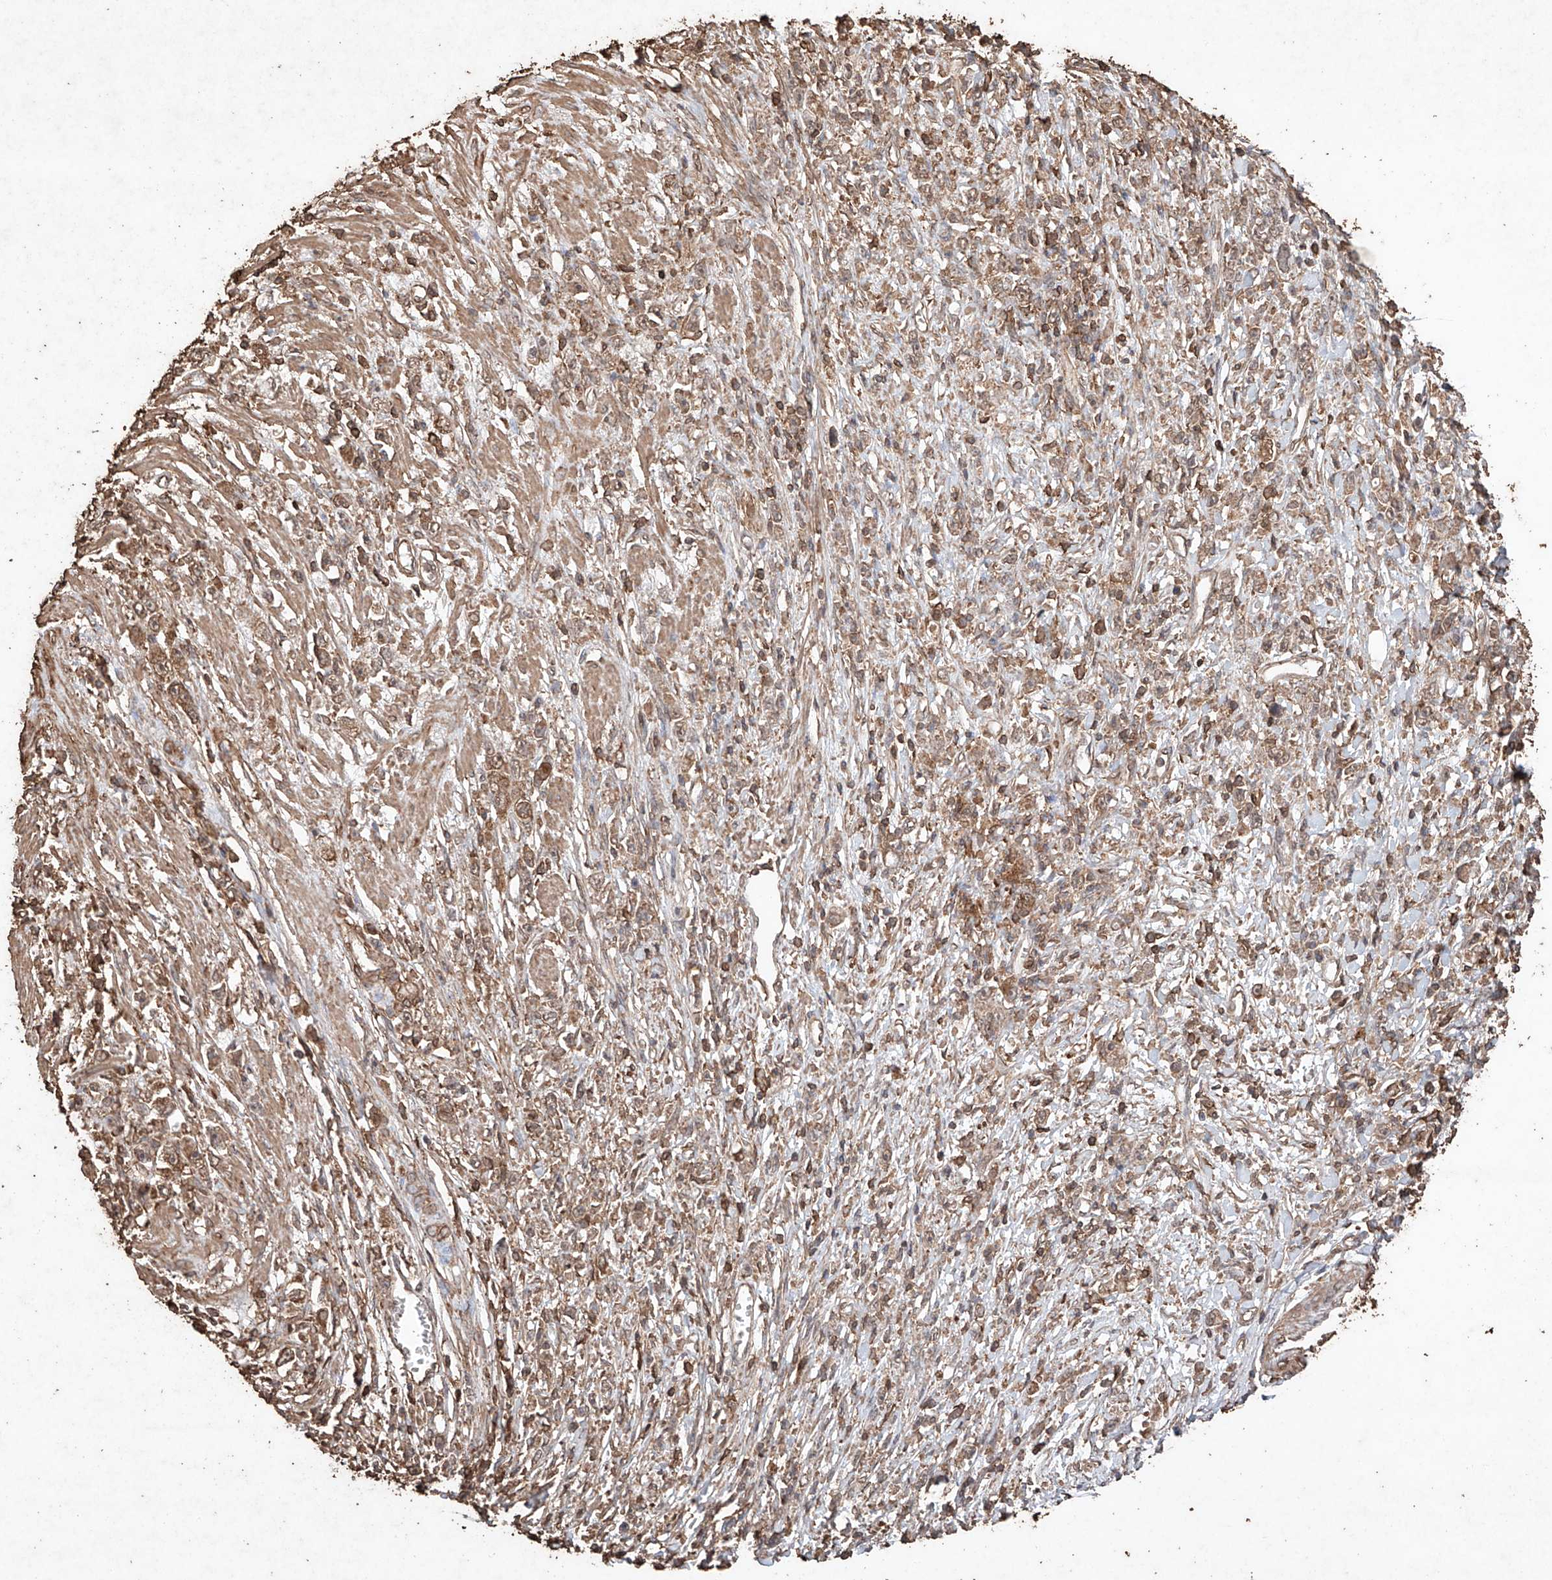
{"staining": {"intensity": "weak", "quantity": "25%-75%", "location": "cytoplasmic/membranous"}, "tissue": "stomach cancer", "cell_type": "Tumor cells", "image_type": "cancer", "snomed": [{"axis": "morphology", "description": "Adenocarcinoma, NOS"}, {"axis": "topography", "description": "Stomach"}], "caption": "Human stomach cancer (adenocarcinoma) stained for a protein (brown) reveals weak cytoplasmic/membranous positive staining in approximately 25%-75% of tumor cells.", "gene": "M6PR", "patient": {"sex": "female", "age": 59}}